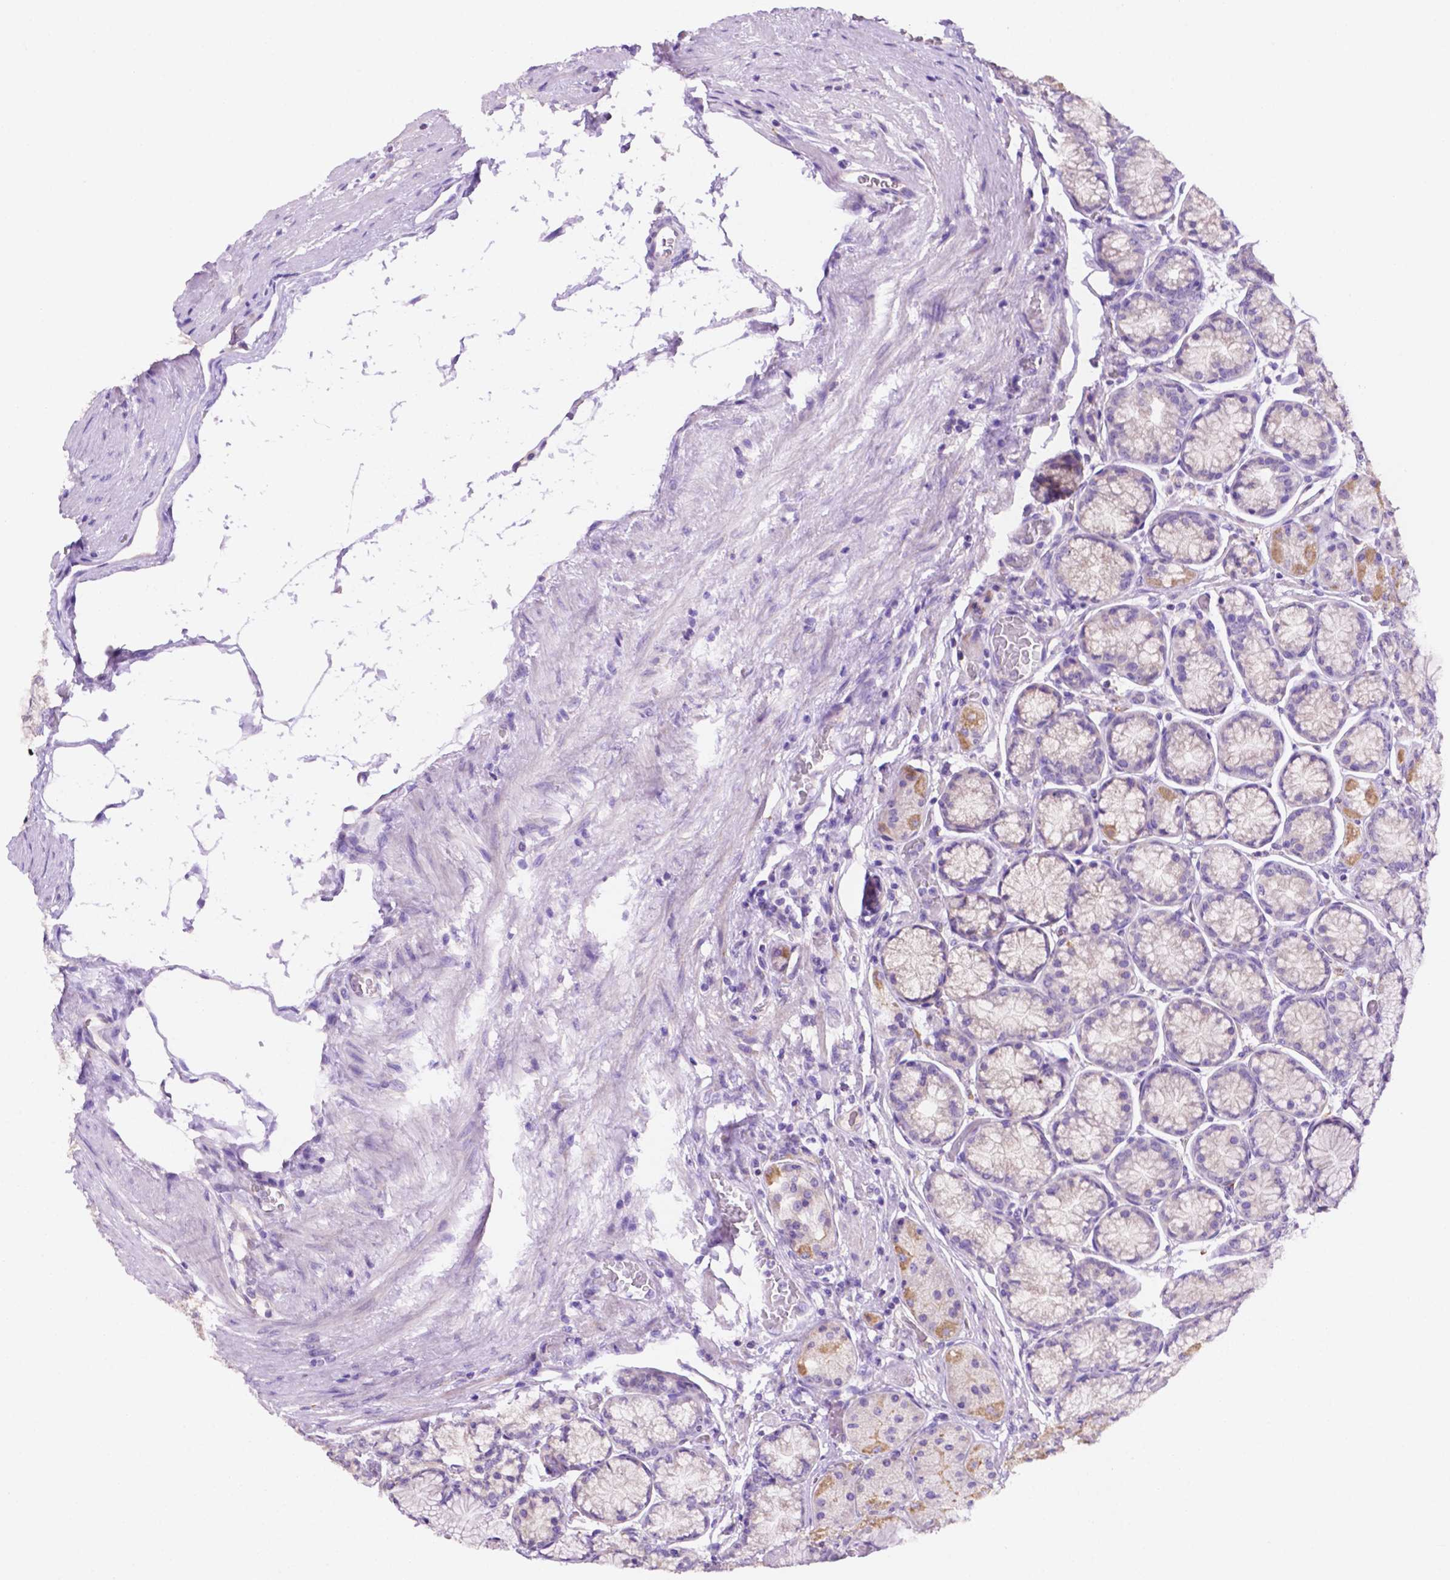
{"staining": {"intensity": "weak", "quantity": "25%-75%", "location": "cytoplasmic/membranous"}, "tissue": "stomach", "cell_type": "Glandular cells", "image_type": "normal", "snomed": [{"axis": "morphology", "description": "Normal tissue, NOS"}, {"axis": "morphology", "description": "Adenocarcinoma, NOS"}, {"axis": "morphology", "description": "Adenocarcinoma, High grade"}, {"axis": "topography", "description": "Stomach, upper"}, {"axis": "topography", "description": "Stomach"}], "caption": "DAB immunohistochemical staining of normal stomach demonstrates weak cytoplasmic/membranous protein expression in approximately 25%-75% of glandular cells.", "gene": "CEACAM7", "patient": {"sex": "female", "age": 65}}